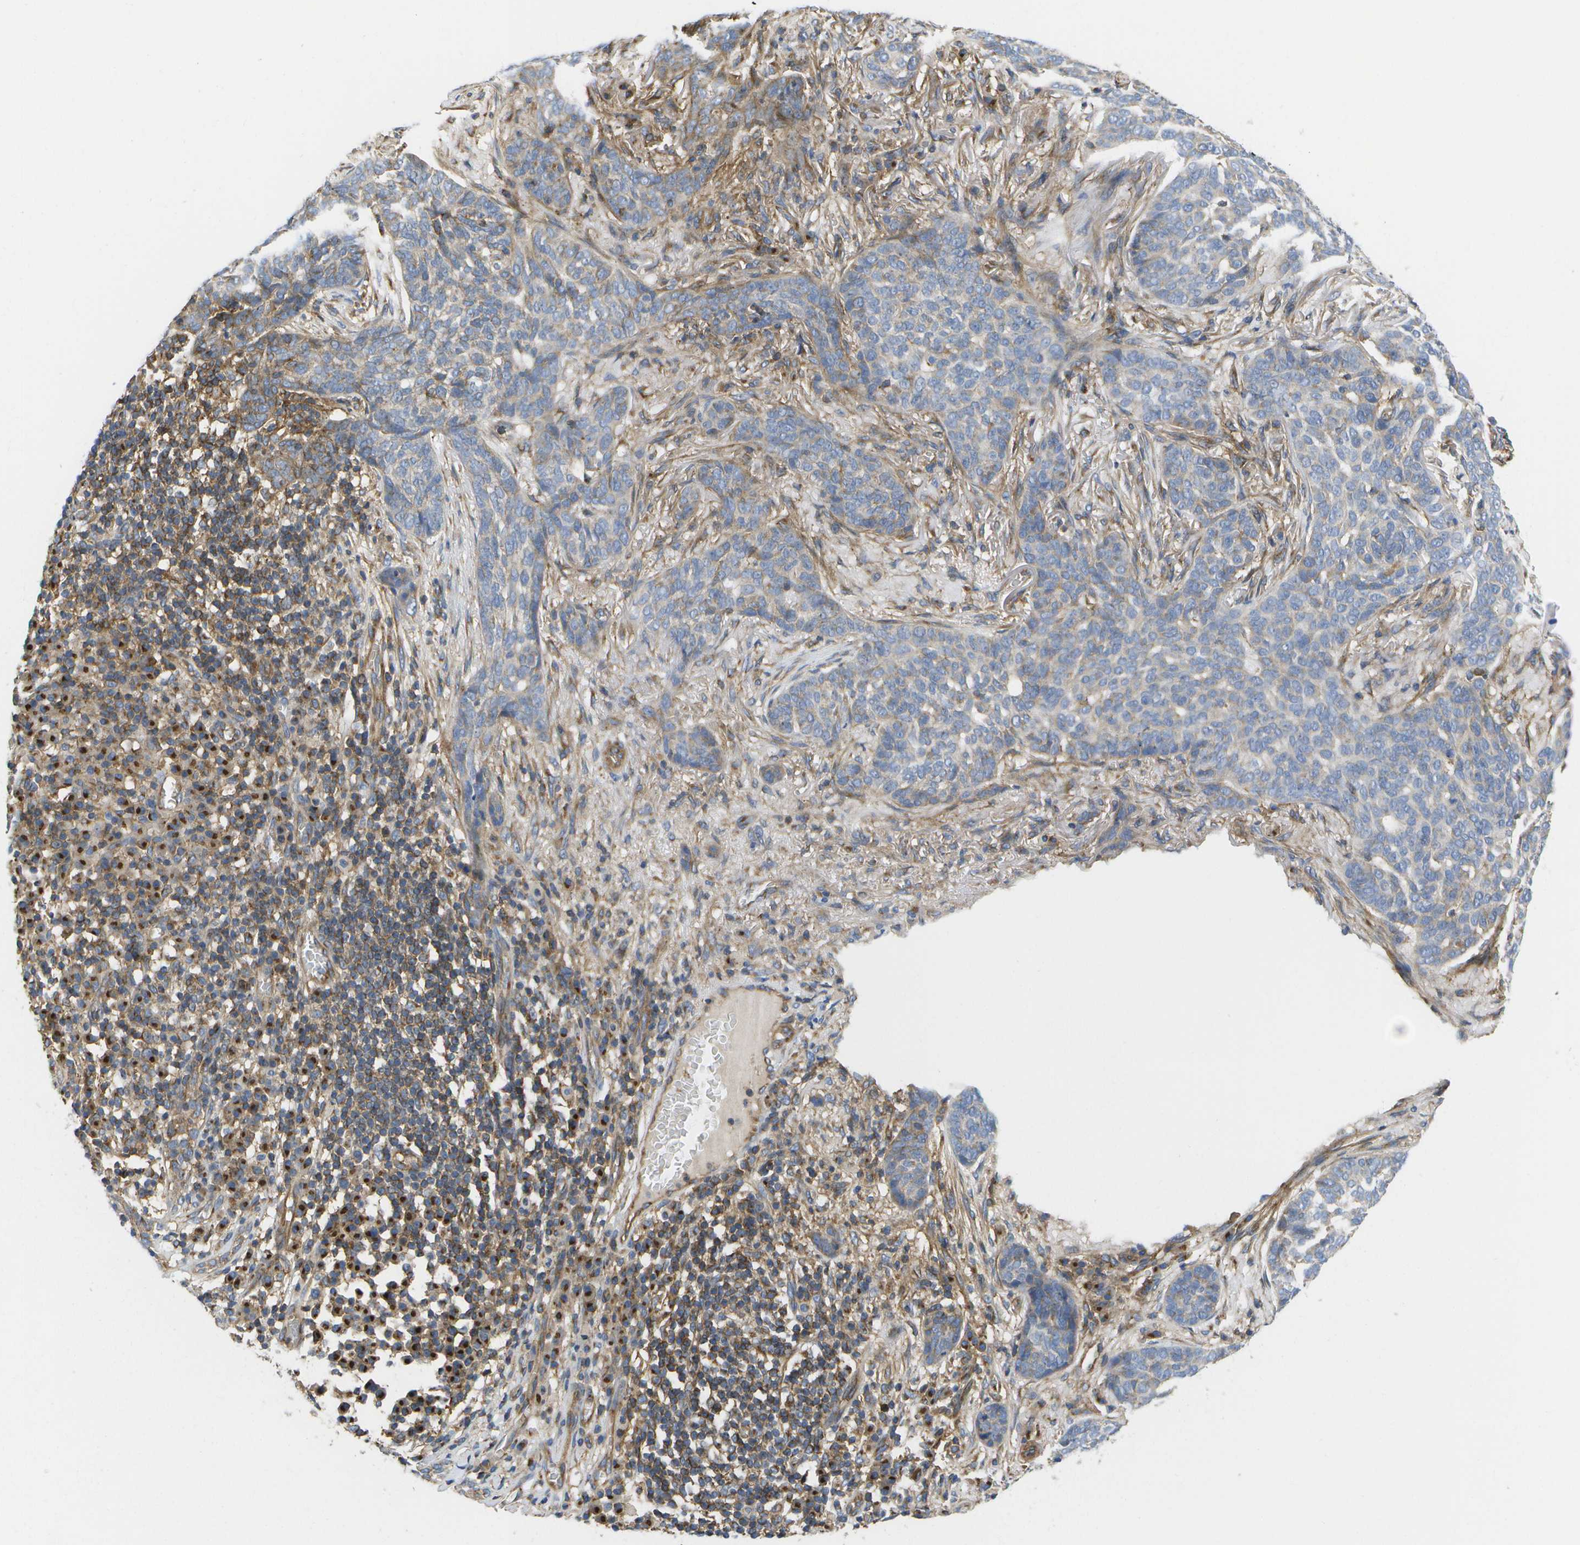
{"staining": {"intensity": "weak", "quantity": "25%-75%", "location": "cytoplasmic/membranous"}, "tissue": "skin cancer", "cell_type": "Tumor cells", "image_type": "cancer", "snomed": [{"axis": "morphology", "description": "Basal cell carcinoma"}, {"axis": "topography", "description": "Skin"}], "caption": "IHC (DAB (3,3'-diaminobenzidine)) staining of skin cancer (basal cell carcinoma) demonstrates weak cytoplasmic/membranous protein staining in approximately 25%-75% of tumor cells.", "gene": "BST2", "patient": {"sex": "male", "age": 85}}